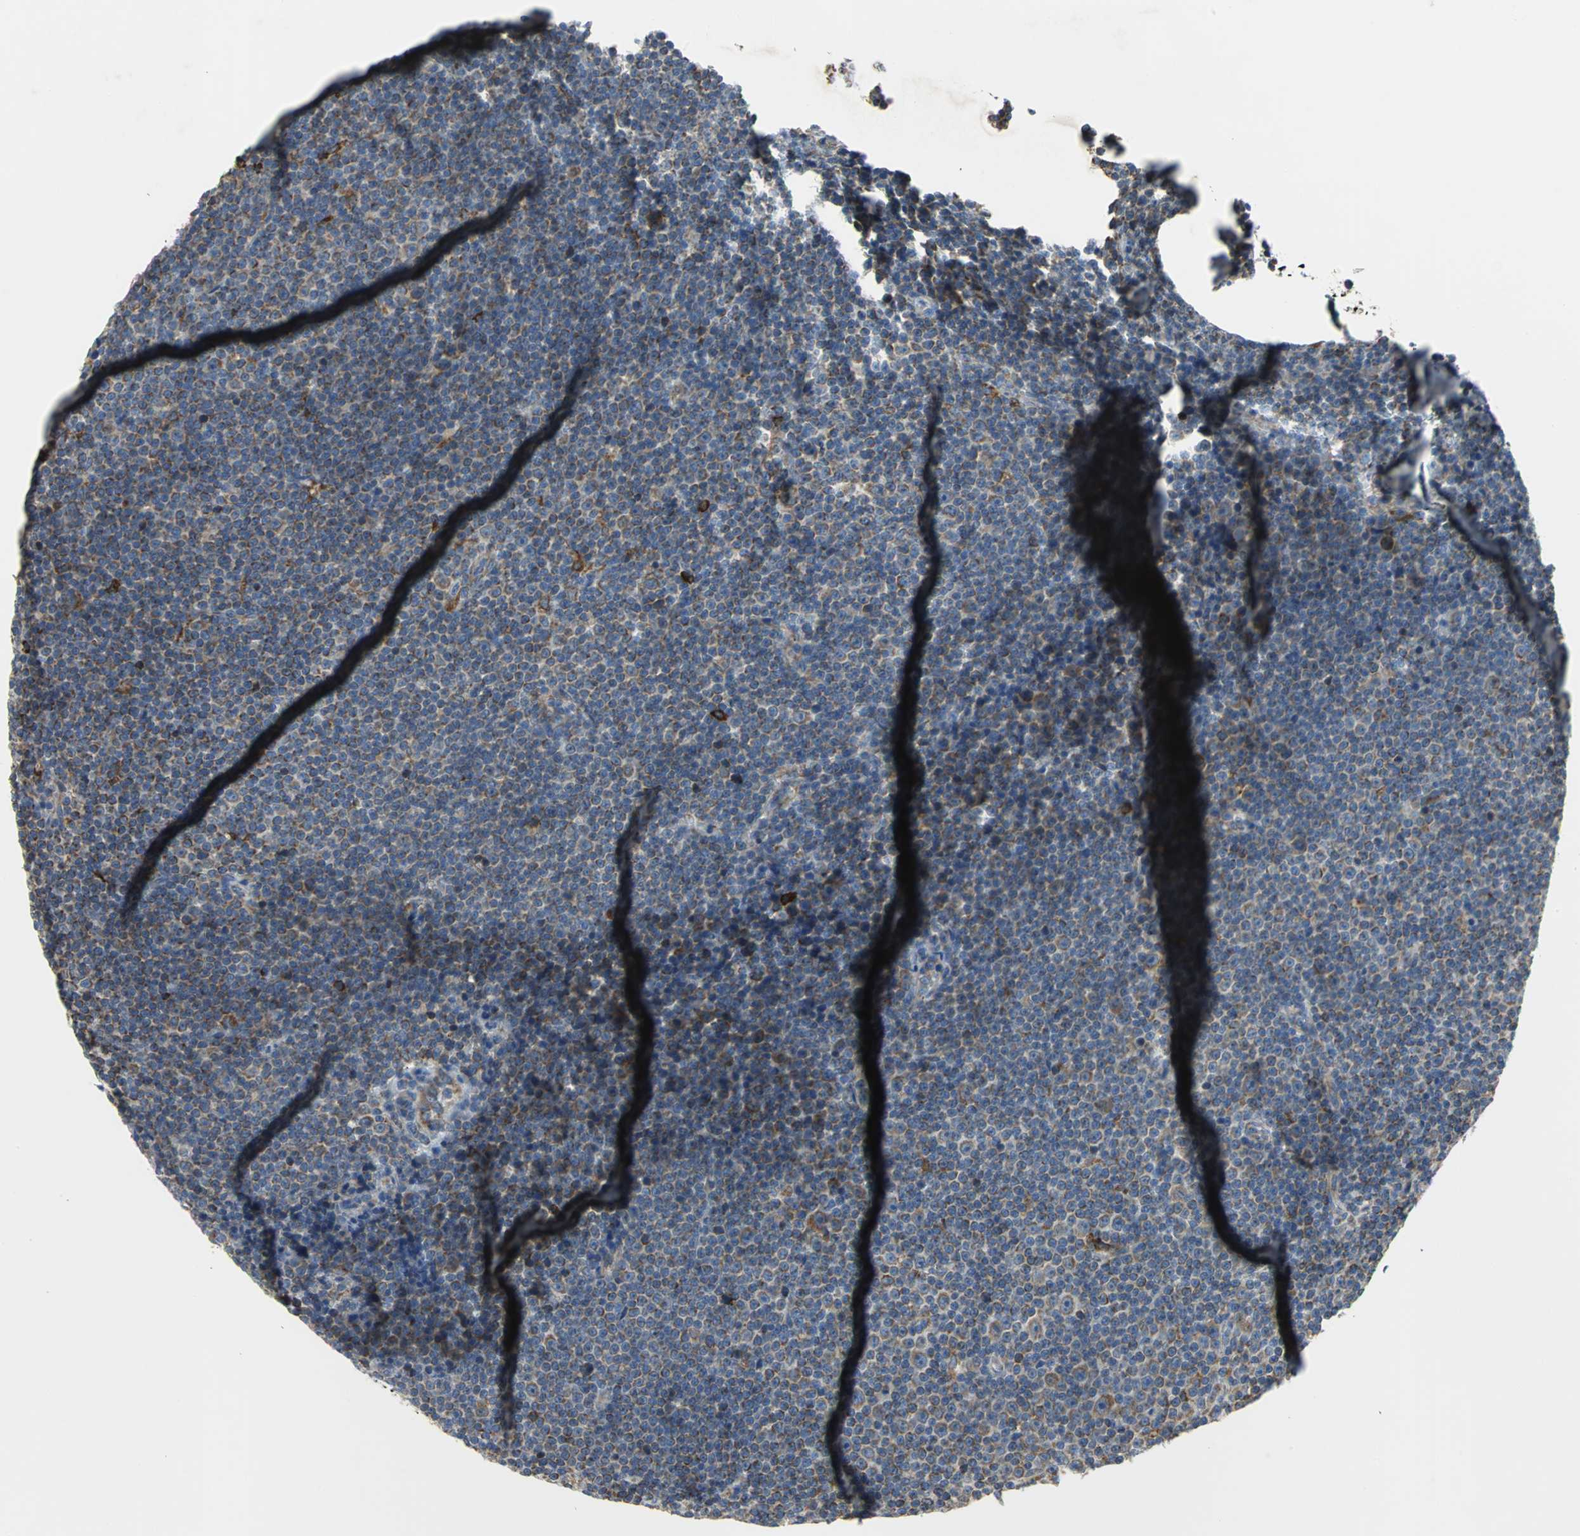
{"staining": {"intensity": "moderate", "quantity": "25%-75%", "location": "cytoplasmic/membranous"}, "tissue": "lymphoma", "cell_type": "Tumor cells", "image_type": "cancer", "snomed": [{"axis": "morphology", "description": "Malignant lymphoma, non-Hodgkin's type, Low grade"}, {"axis": "topography", "description": "Lymph node"}], "caption": "Protein staining shows moderate cytoplasmic/membranous staining in approximately 25%-75% of tumor cells in malignant lymphoma, non-Hodgkin's type (low-grade).", "gene": "TULP4", "patient": {"sex": "female", "age": 67}}